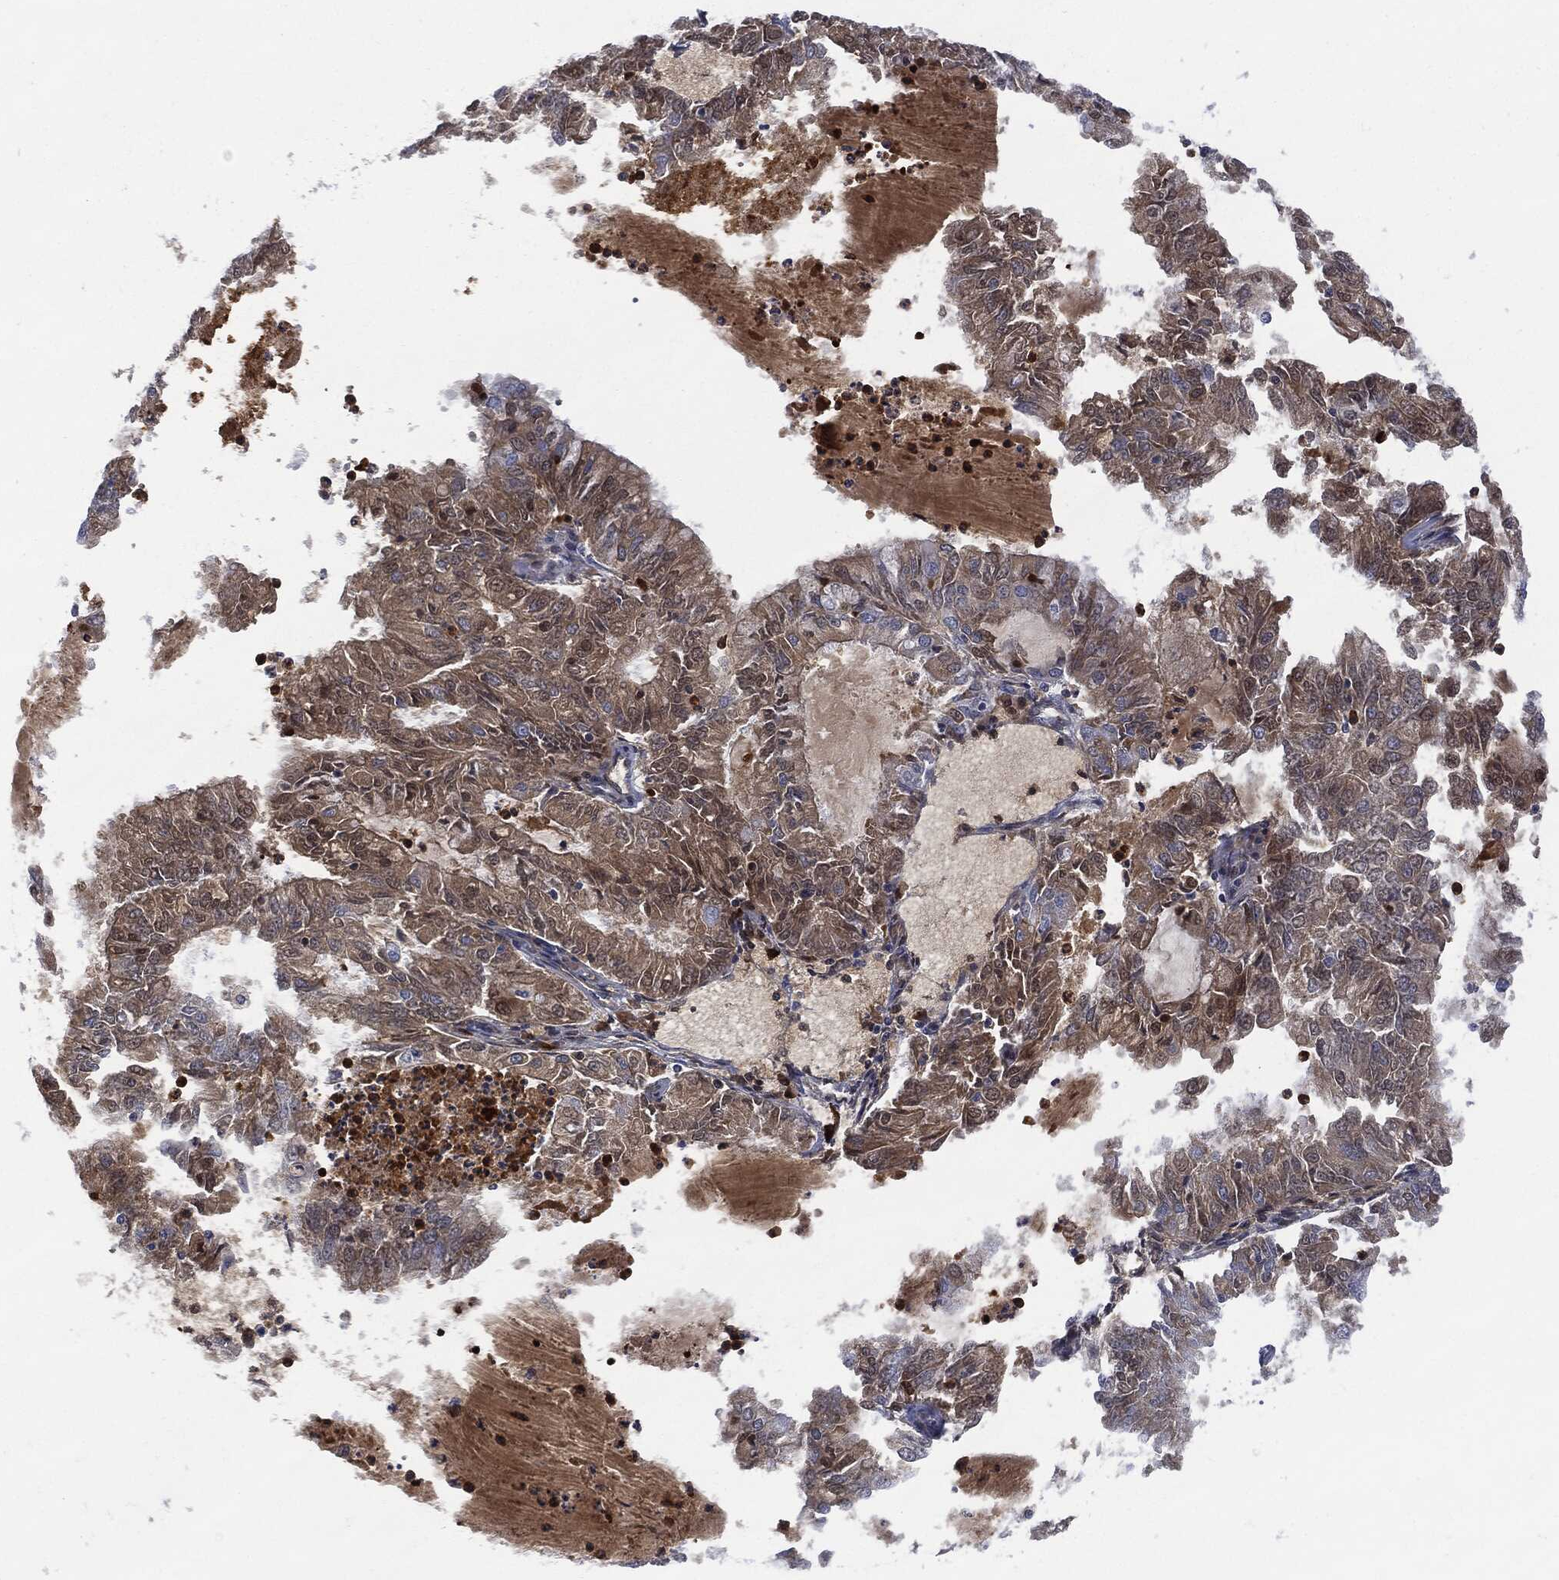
{"staining": {"intensity": "moderate", "quantity": "25%-75%", "location": "cytoplasmic/membranous"}, "tissue": "endometrial cancer", "cell_type": "Tumor cells", "image_type": "cancer", "snomed": [{"axis": "morphology", "description": "Adenocarcinoma, NOS"}, {"axis": "topography", "description": "Endometrium"}], "caption": "DAB (3,3'-diaminobenzidine) immunohistochemical staining of human endometrial adenocarcinoma reveals moderate cytoplasmic/membranous protein expression in approximately 25%-75% of tumor cells. The protein of interest is stained brown, and the nuclei are stained in blue (DAB (3,3'-diaminobenzidine) IHC with brightfield microscopy, high magnification).", "gene": "BTK", "patient": {"sex": "female", "age": 57}}